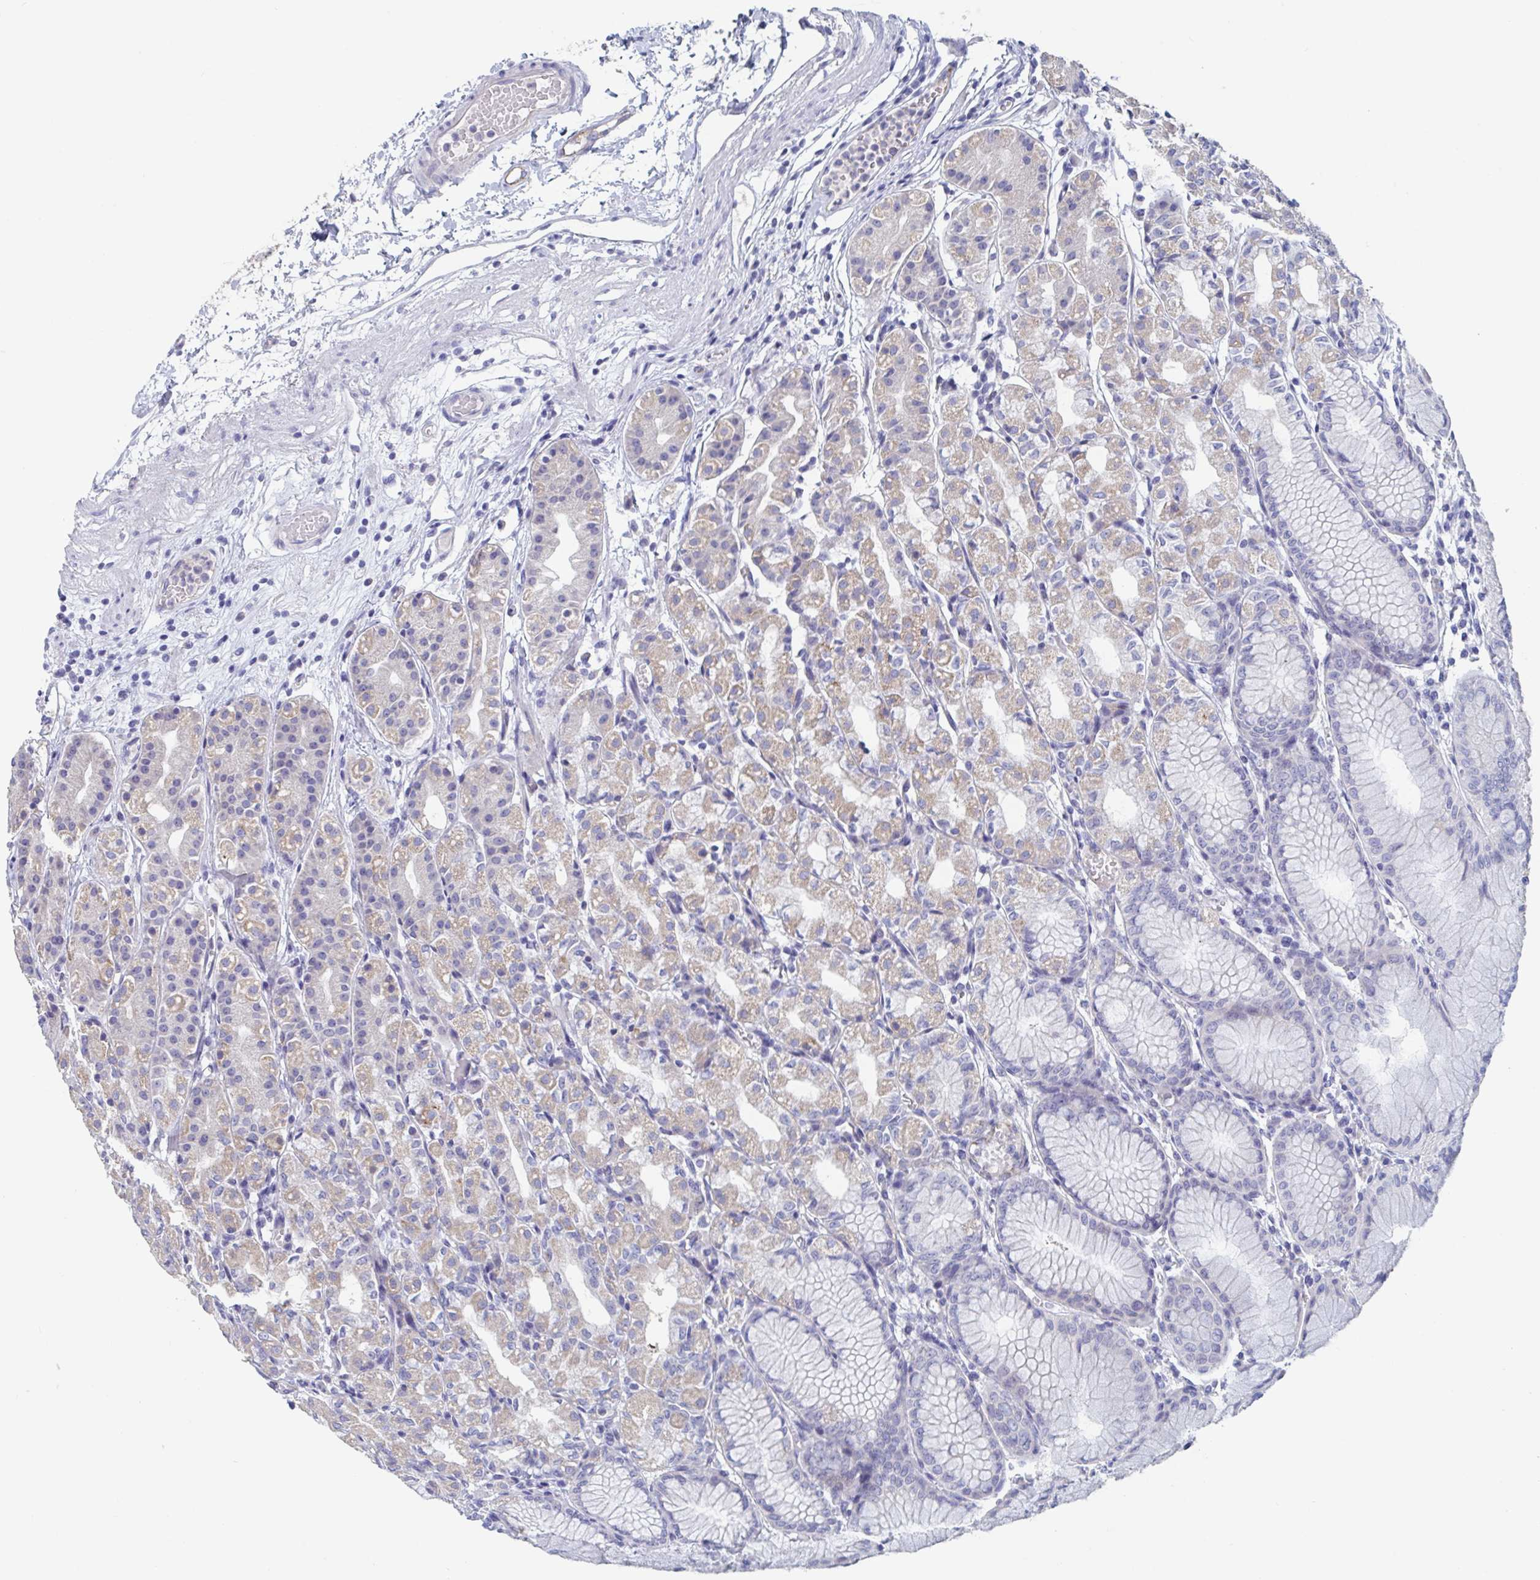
{"staining": {"intensity": "moderate", "quantity": "<25%", "location": "cytoplasmic/membranous"}, "tissue": "stomach", "cell_type": "Glandular cells", "image_type": "normal", "snomed": [{"axis": "morphology", "description": "Normal tissue, NOS"}, {"axis": "topography", "description": "Stomach"}], "caption": "High-magnification brightfield microscopy of unremarkable stomach stained with DAB (3,3'-diaminobenzidine) (brown) and counterstained with hematoxylin (blue). glandular cells exhibit moderate cytoplasmic/membranous positivity is appreciated in approximately<25% of cells.", "gene": "ABHD16A", "patient": {"sex": "female", "age": 57}}